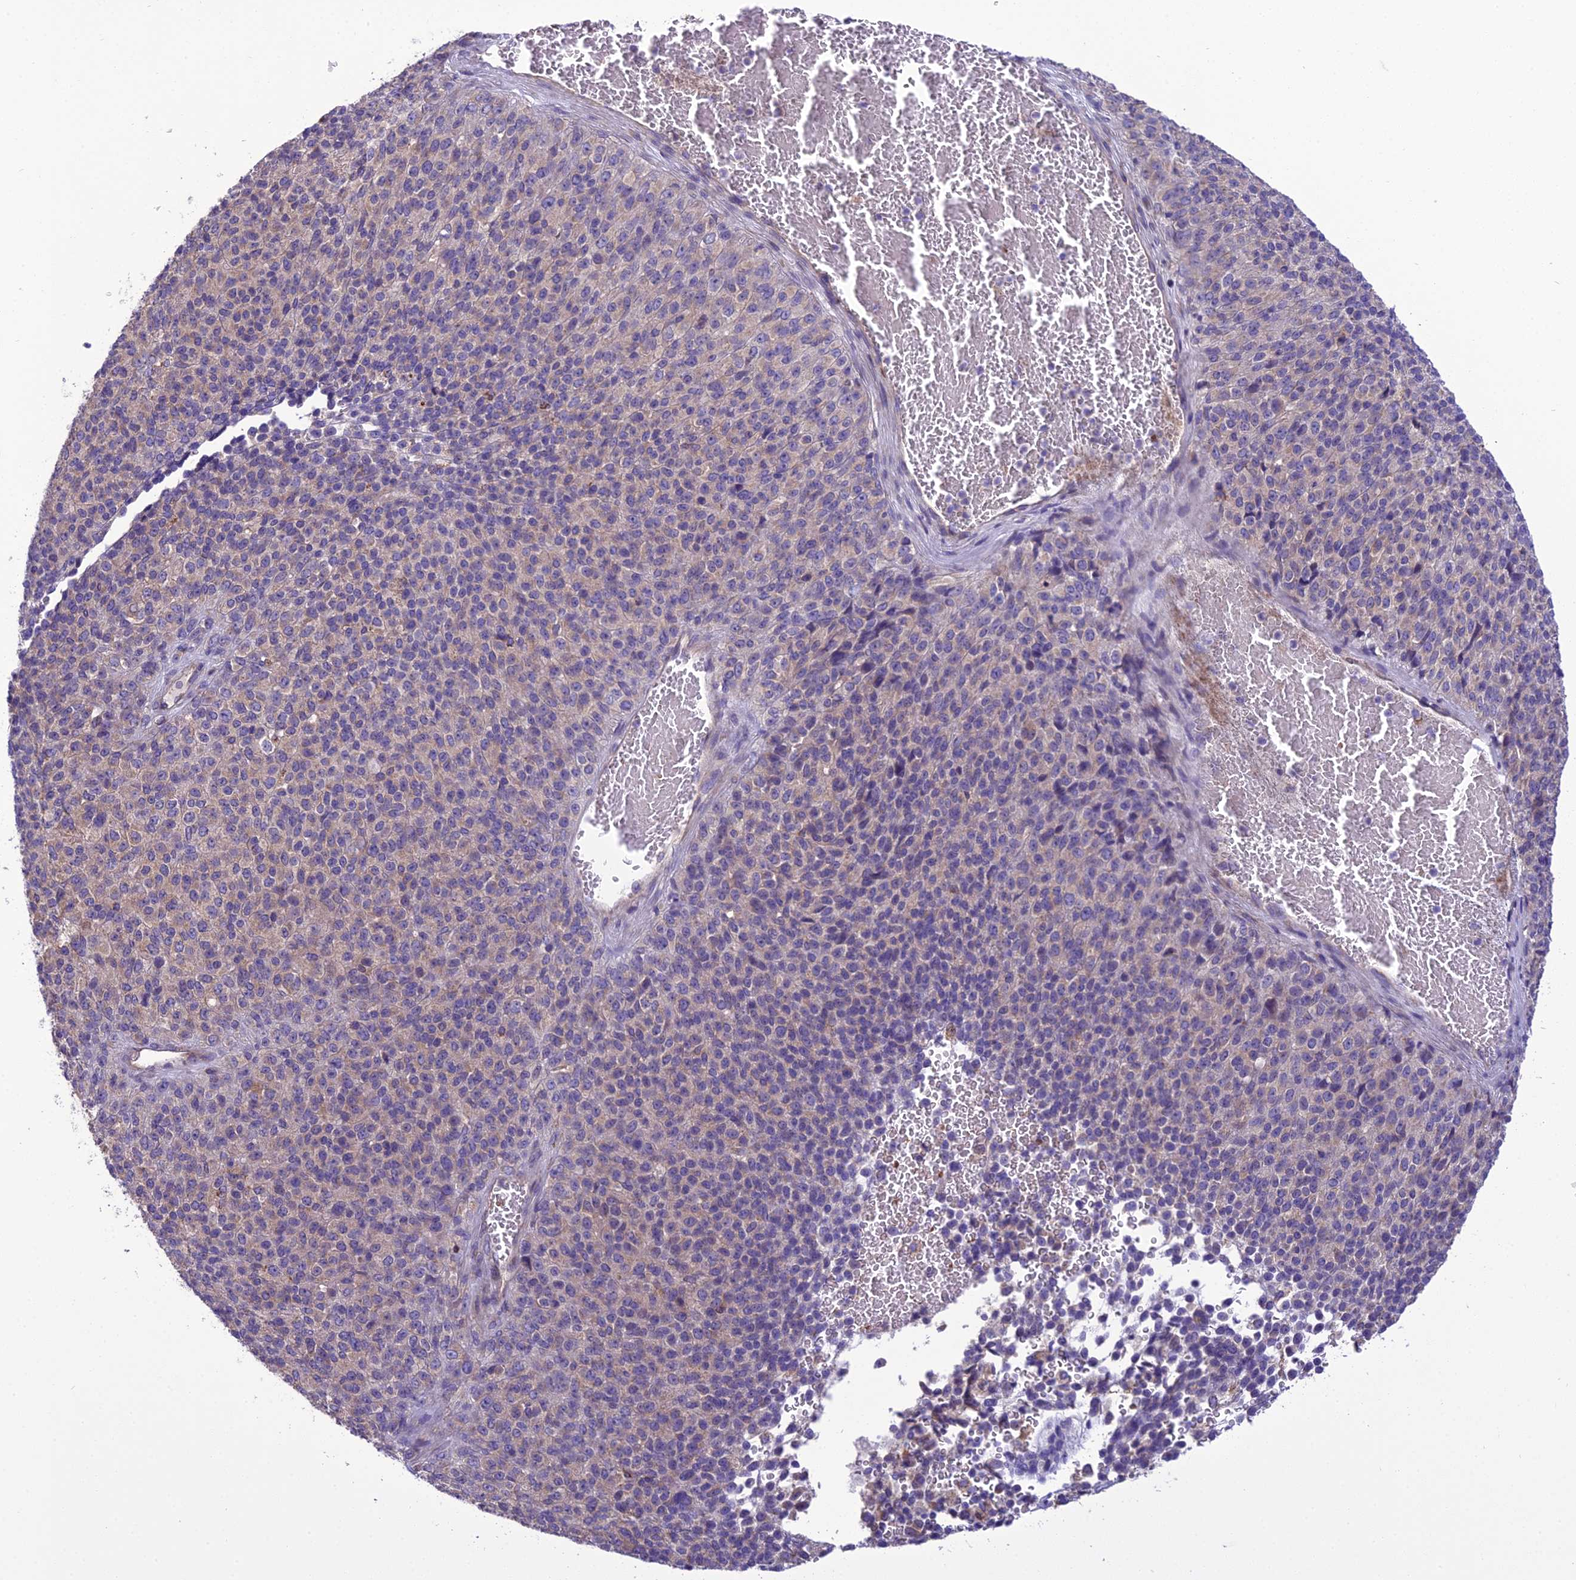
{"staining": {"intensity": "weak", "quantity": "<25%", "location": "cytoplasmic/membranous"}, "tissue": "melanoma", "cell_type": "Tumor cells", "image_type": "cancer", "snomed": [{"axis": "morphology", "description": "Malignant melanoma, Metastatic site"}, {"axis": "topography", "description": "Brain"}], "caption": "Immunohistochemistry (IHC) of human melanoma displays no staining in tumor cells. Brightfield microscopy of immunohistochemistry (IHC) stained with DAB (3,3'-diaminobenzidine) (brown) and hematoxylin (blue), captured at high magnification.", "gene": "TBC1D24", "patient": {"sex": "female", "age": 56}}